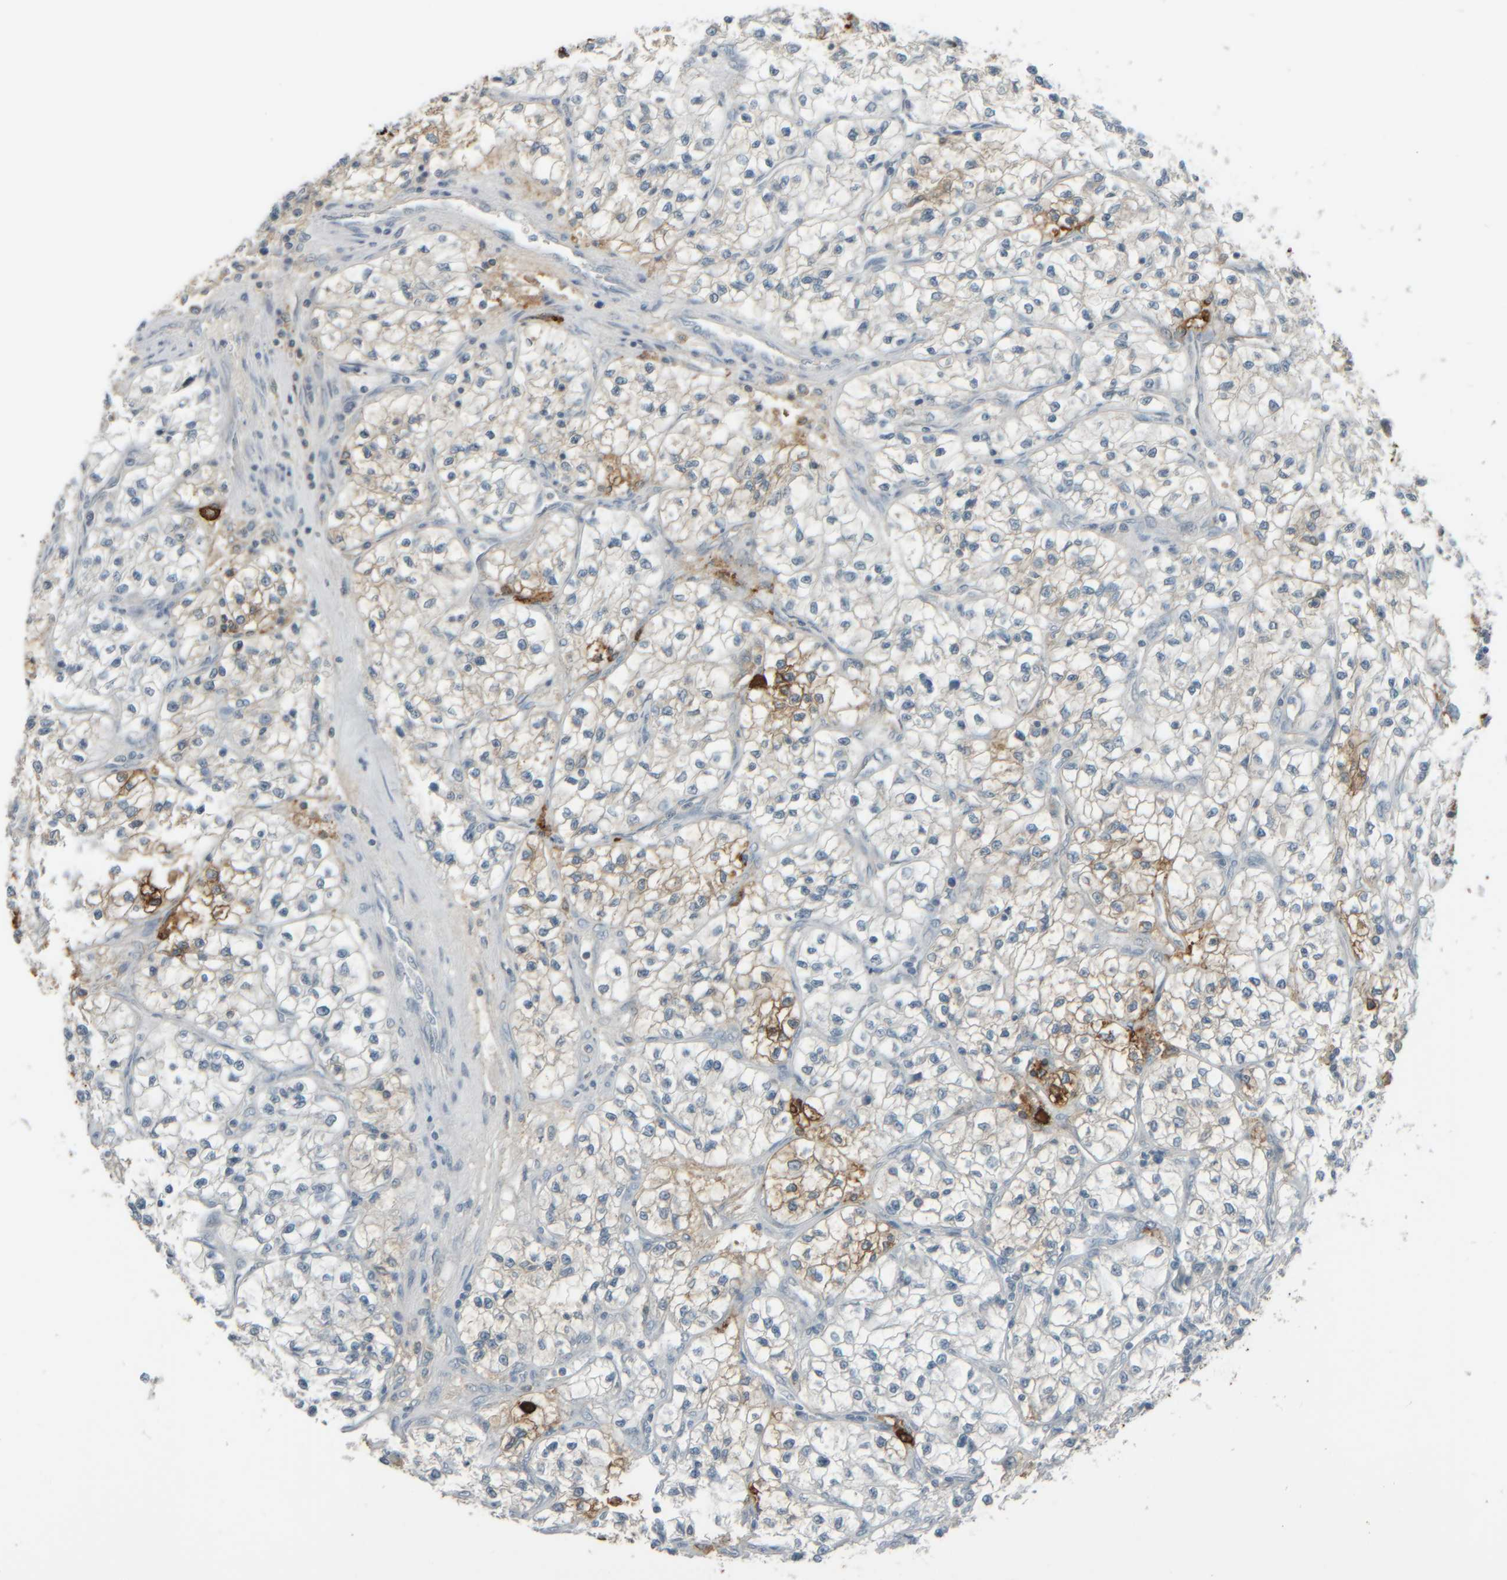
{"staining": {"intensity": "weak", "quantity": "25%-75%", "location": "cytoplasmic/membranous"}, "tissue": "renal cancer", "cell_type": "Tumor cells", "image_type": "cancer", "snomed": [{"axis": "morphology", "description": "Adenocarcinoma, NOS"}, {"axis": "topography", "description": "Kidney"}], "caption": "Immunohistochemical staining of adenocarcinoma (renal) shows weak cytoplasmic/membranous protein positivity in about 25%-75% of tumor cells.", "gene": "TPSAB1", "patient": {"sex": "female", "age": 57}}